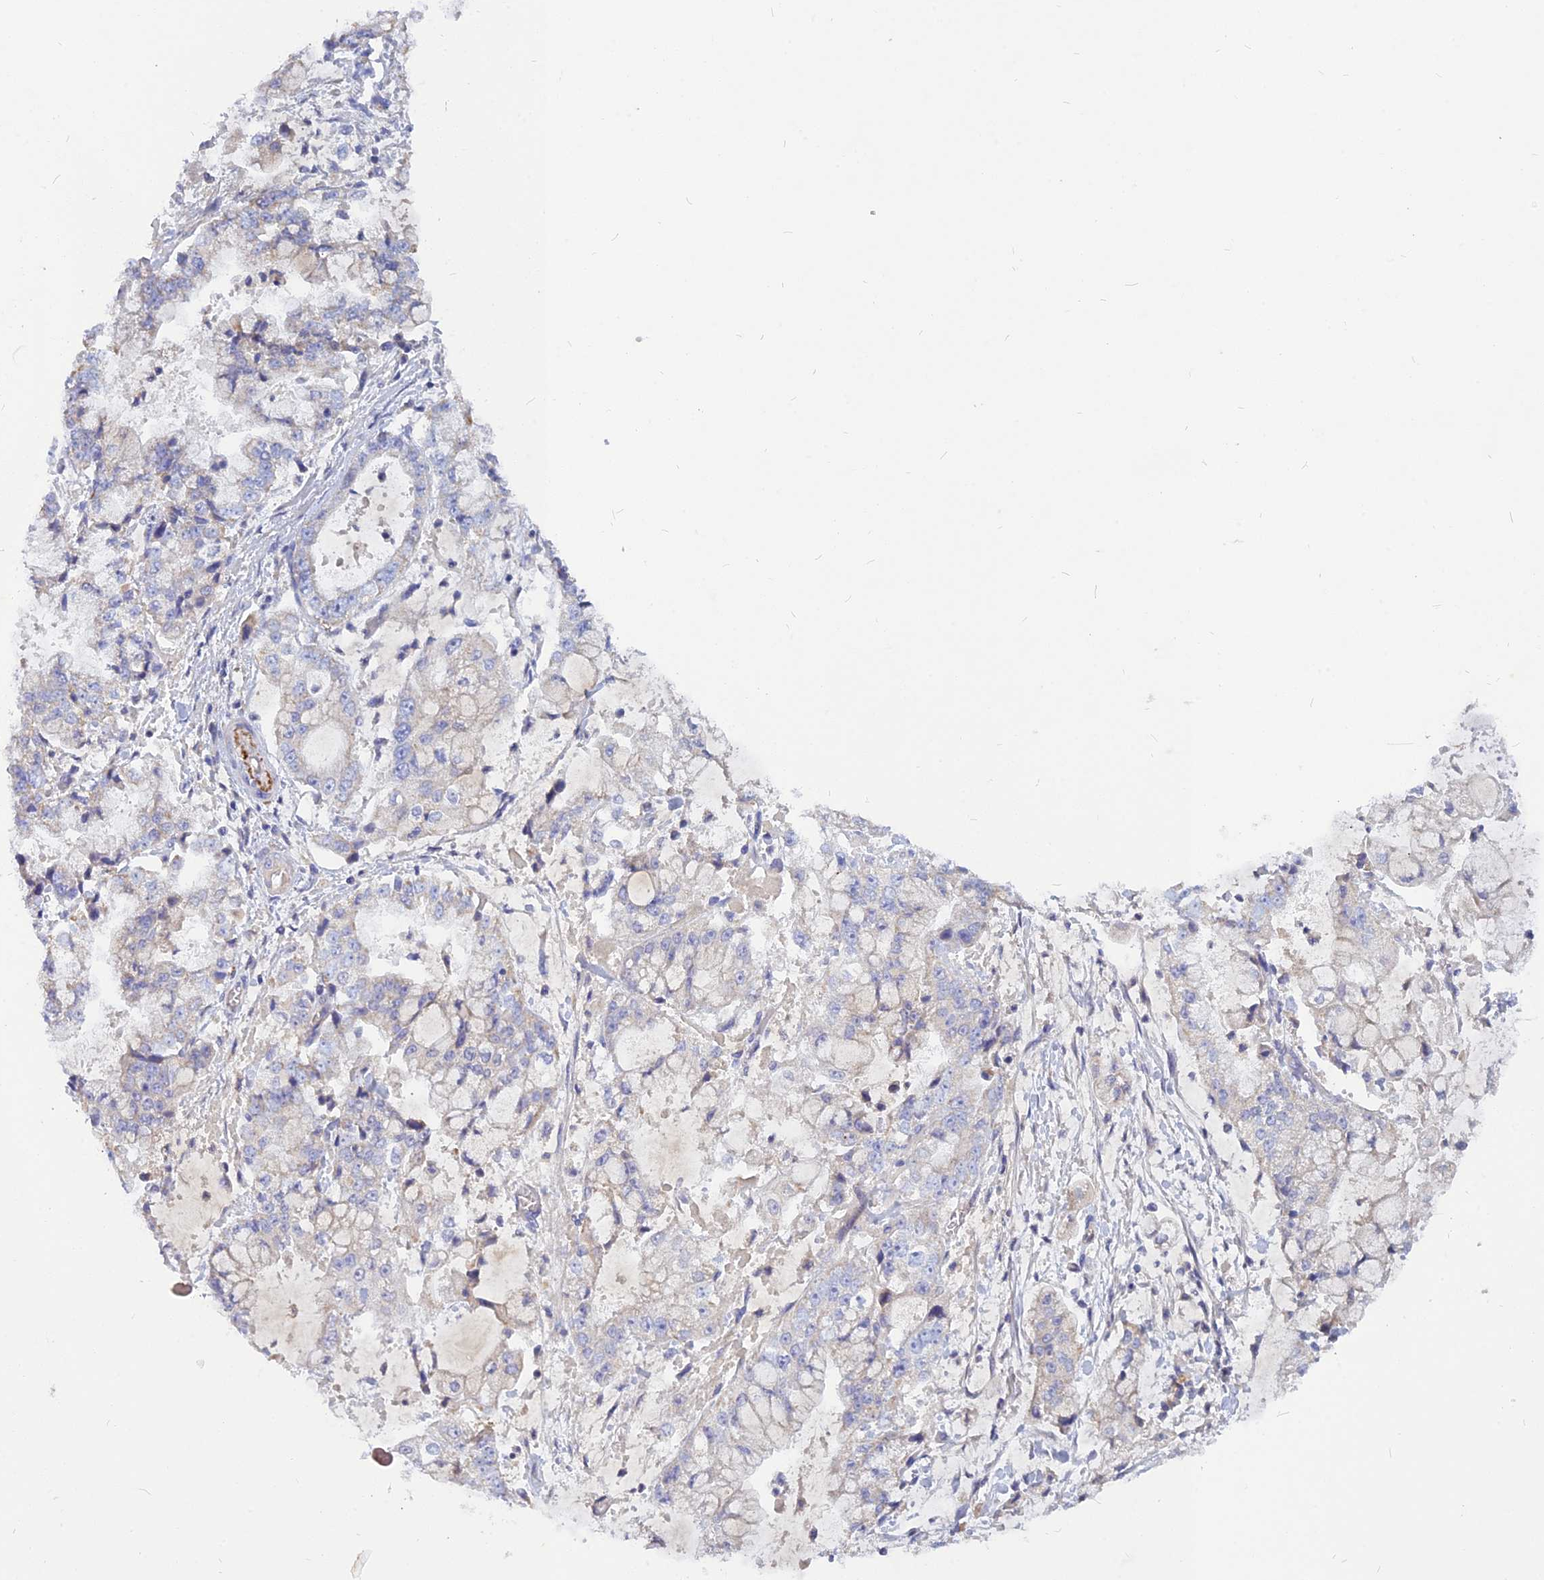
{"staining": {"intensity": "negative", "quantity": "none", "location": "none"}, "tissue": "stomach cancer", "cell_type": "Tumor cells", "image_type": "cancer", "snomed": [{"axis": "morphology", "description": "Adenocarcinoma, NOS"}, {"axis": "topography", "description": "Stomach"}], "caption": "High magnification brightfield microscopy of stomach adenocarcinoma stained with DAB (brown) and counterstained with hematoxylin (blue): tumor cells show no significant positivity.", "gene": "CACNA1B", "patient": {"sex": "male", "age": 76}}